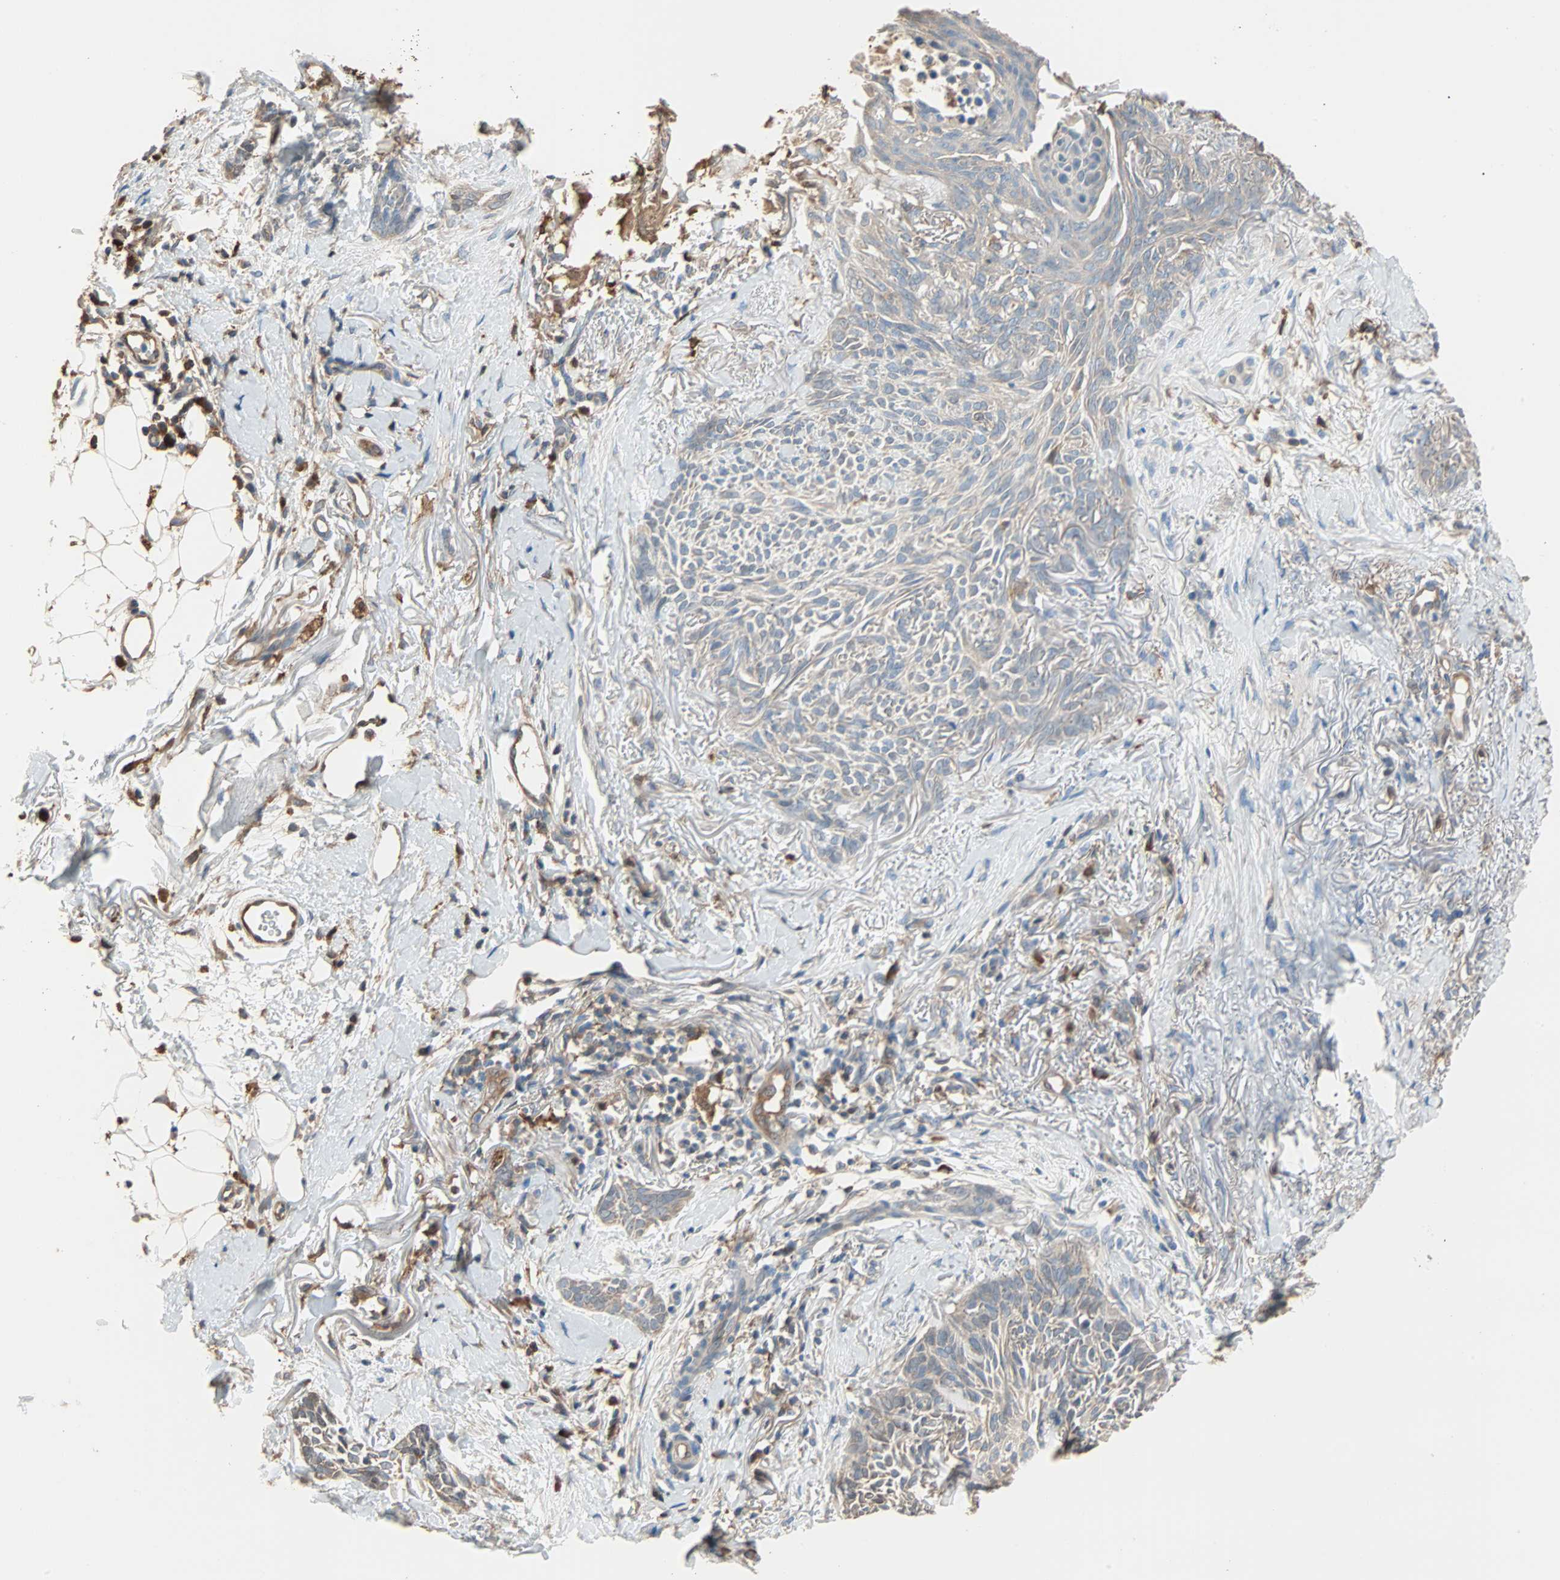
{"staining": {"intensity": "weak", "quantity": "25%-75%", "location": "cytoplasmic/membranous"}, "tissue": "skin cancer", "cell_type": "Tumor cells", "image_type": "cancer", "snomed": [{"axis": "morphology", "description": "Basal cell carcinoma"}, {"axis": "topography", "description": "Skin"}], "caption": "Human skin cancer (basal cell carcinoma) stained with a brown dye exhibits weak cytoplasmic/membranous positive expression in approximately 25%-75% of tumor cells.", "gene": "PRDX1", "patient": {"sex": "female", "age": 84}}